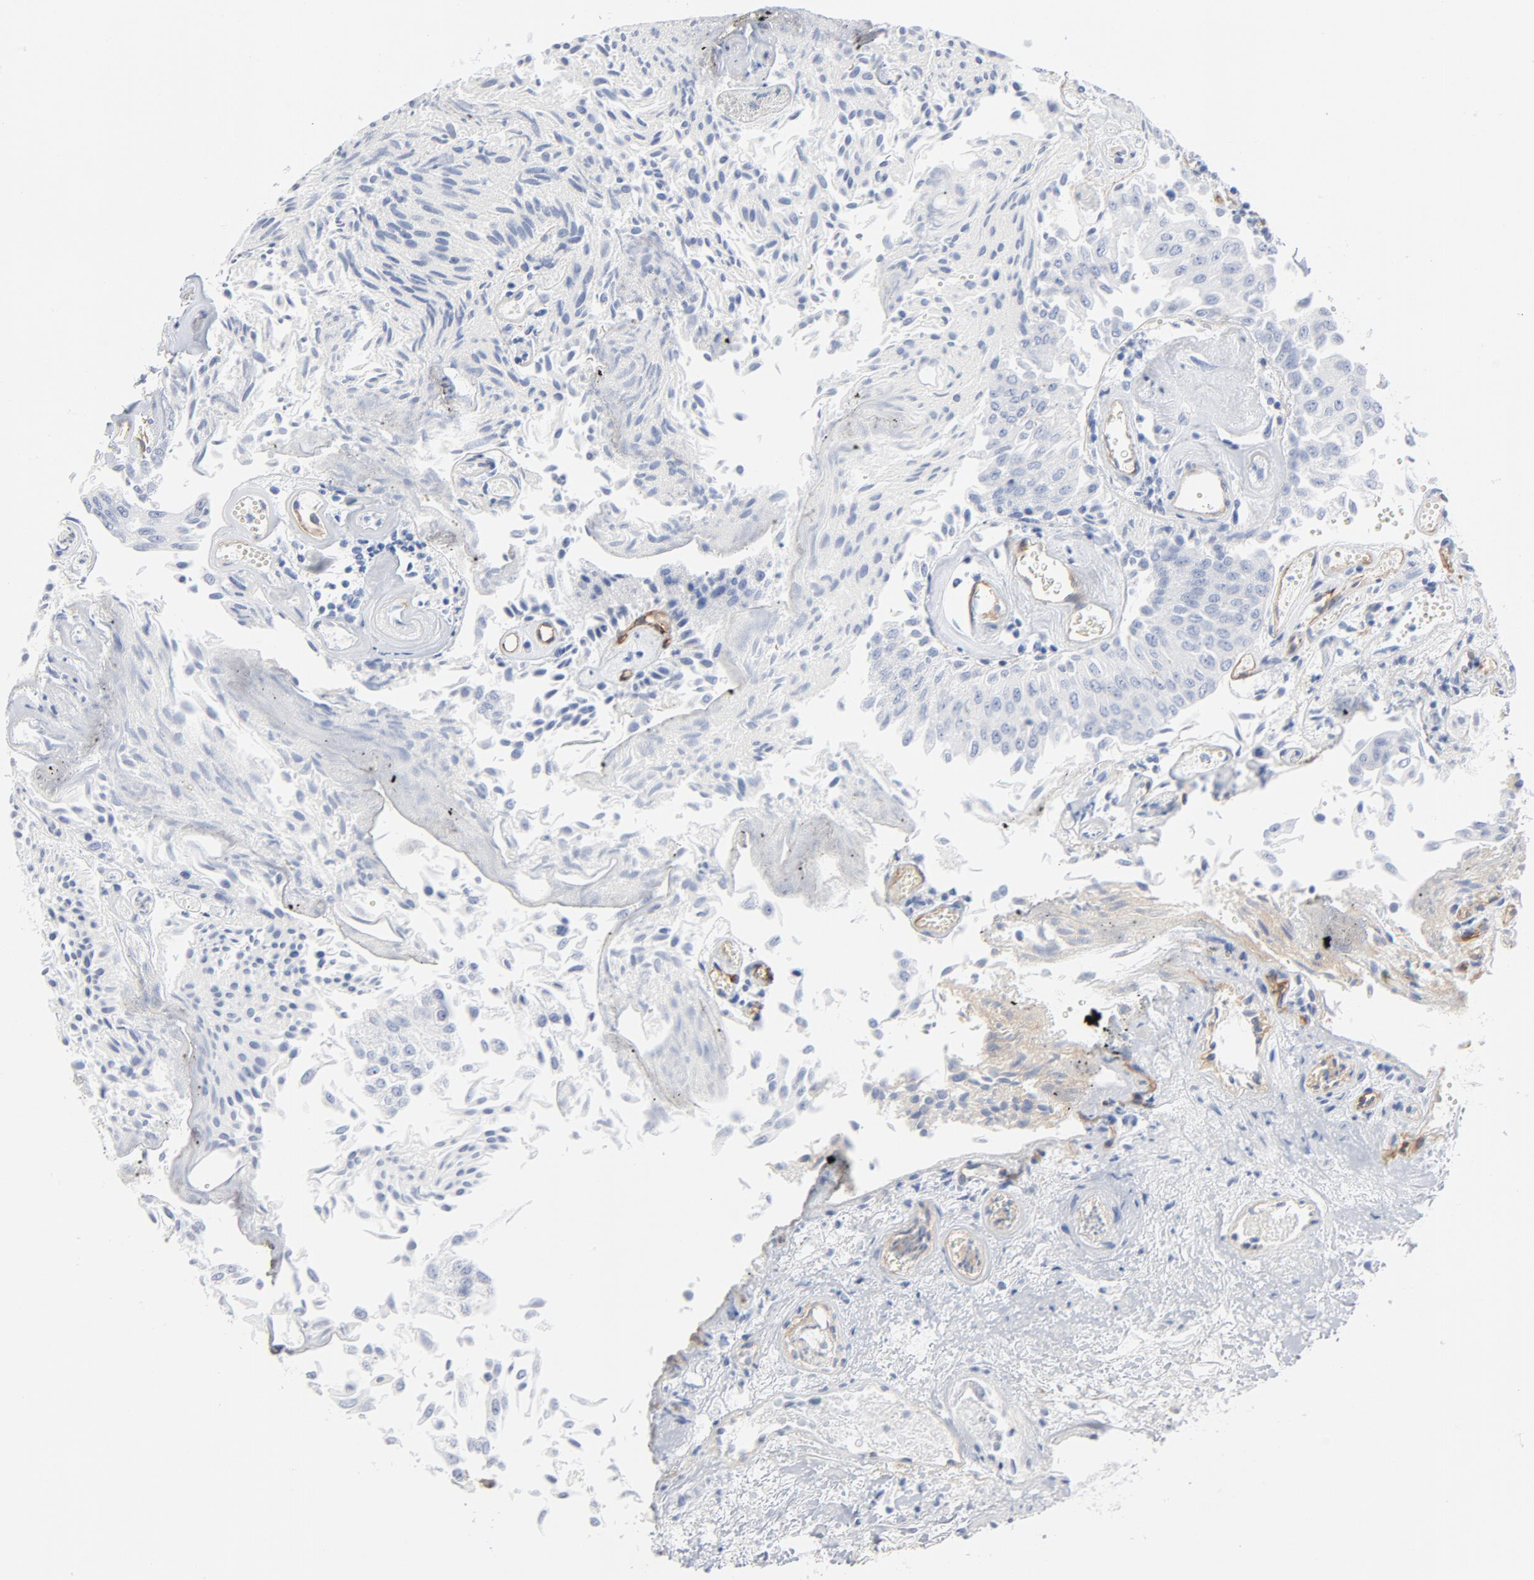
{"staining": {"intensity": "negative", "quantity": "none", "location": "none"}, "tissue": "urothelial cancer", "cell_type": "Tumor cells", "image_type": "cancer", "snomed": [{"axis": "morphology", "description": "Urothelial carcinoma, Low grade"}, {"axis": "topography", "description": "Urinary bladder"}], "caption": "IHC photomicrograph of low-grade urothelial carcinoma stained for a protein (brown), which exhibits no positivity in tumor cells.", "gene": "SHANK3", "patient": {"sex": "male", "age": 86}}